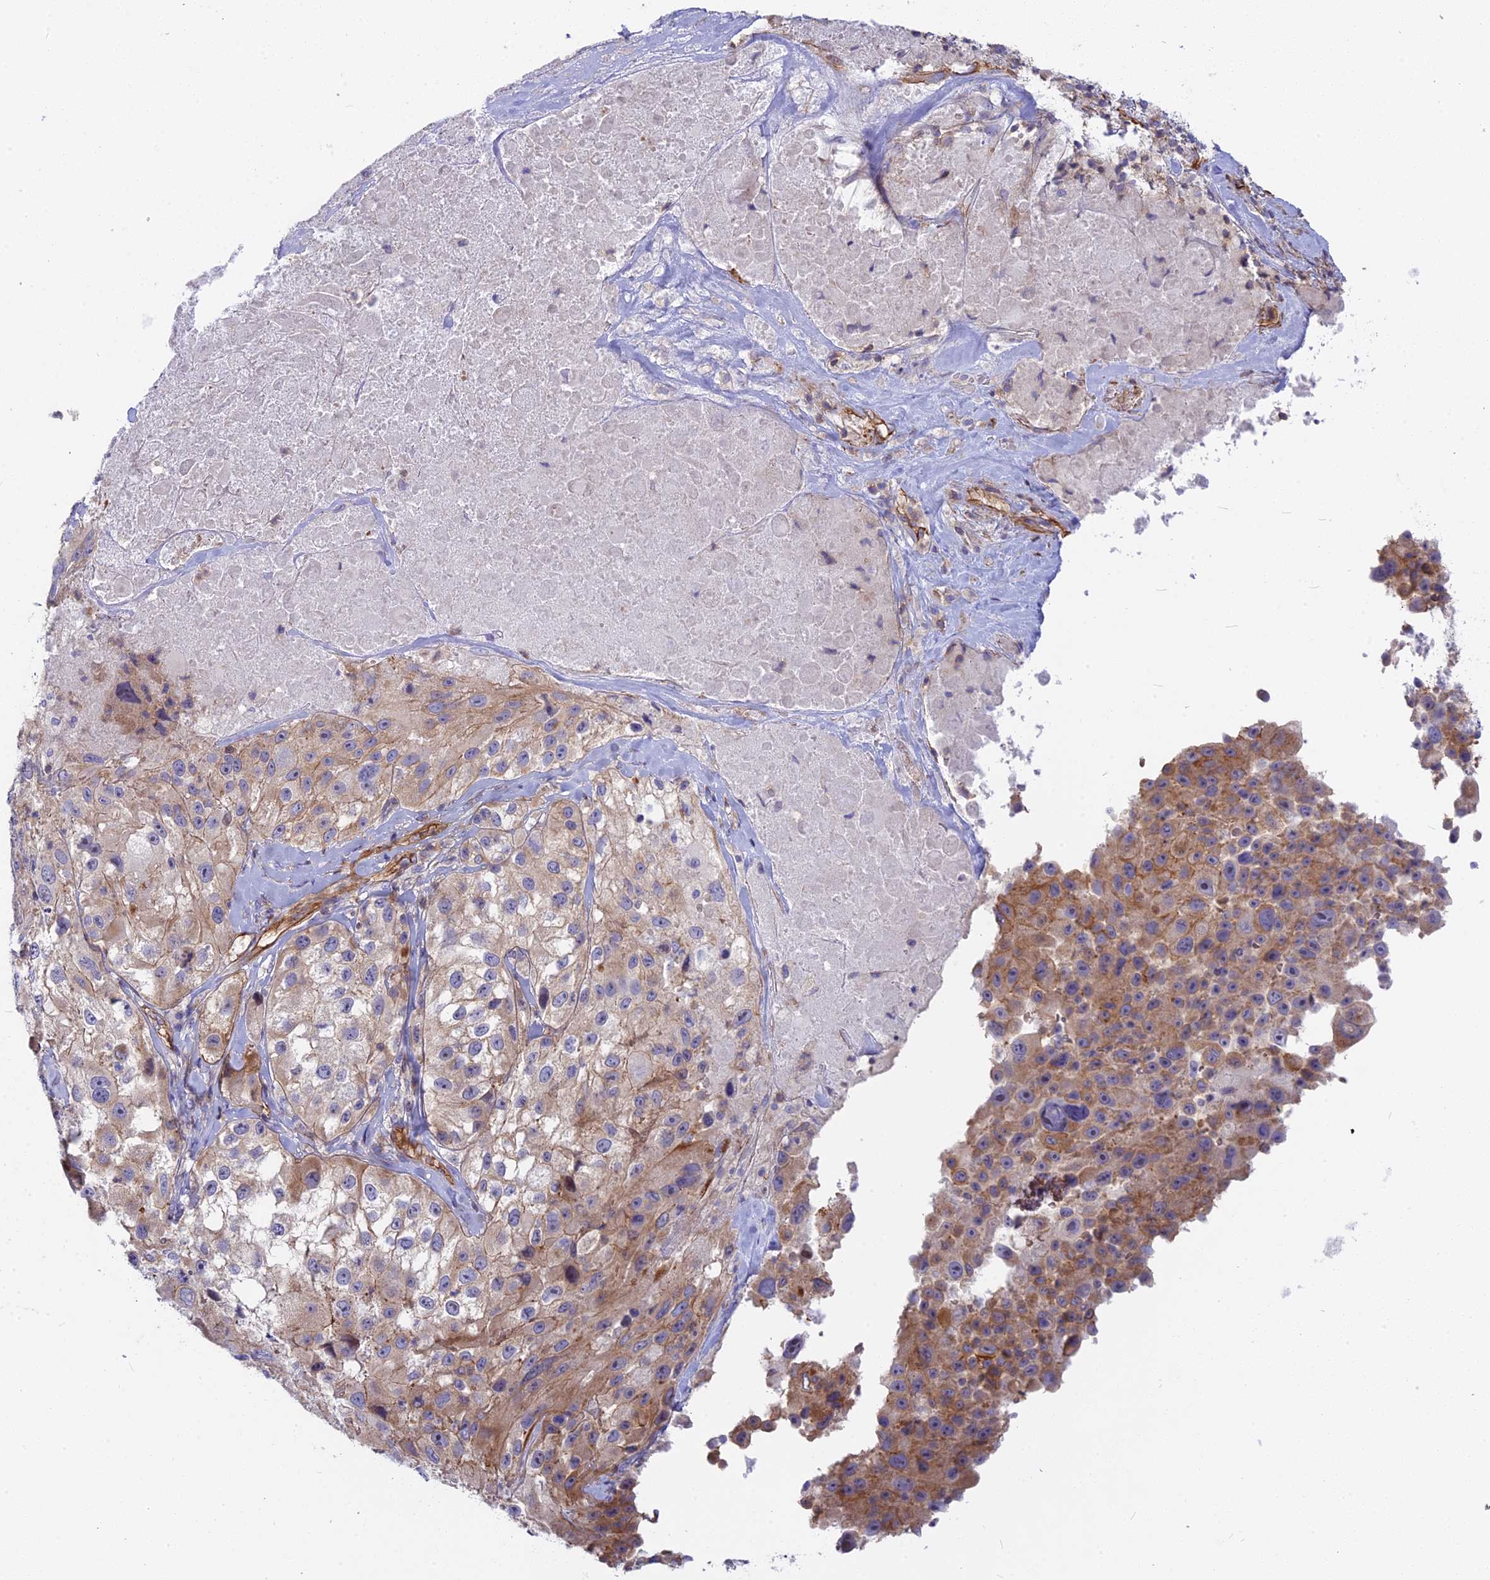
{"staining": {"intensity": "moderate", "quantity": "25%-75%", "location": "cytoplasmic/membranous"}, "tissue": "melanoma", "cell_type": "Tumor cells", "image_type": "cancer", "snomed": [{"axis": "morphology", "description": "Malignant melanoma, Metastatic site"}, {"axis": "topography", "description": "Lymph node"}], "caption": "Brown immunohistochemical staining in melanoma displays moderate cytoplasmic/membranous staining in approximately 25%-75% of tumor cells.", "gene": "CNBD2", "patient": {"sex": "male", "age": 62}}